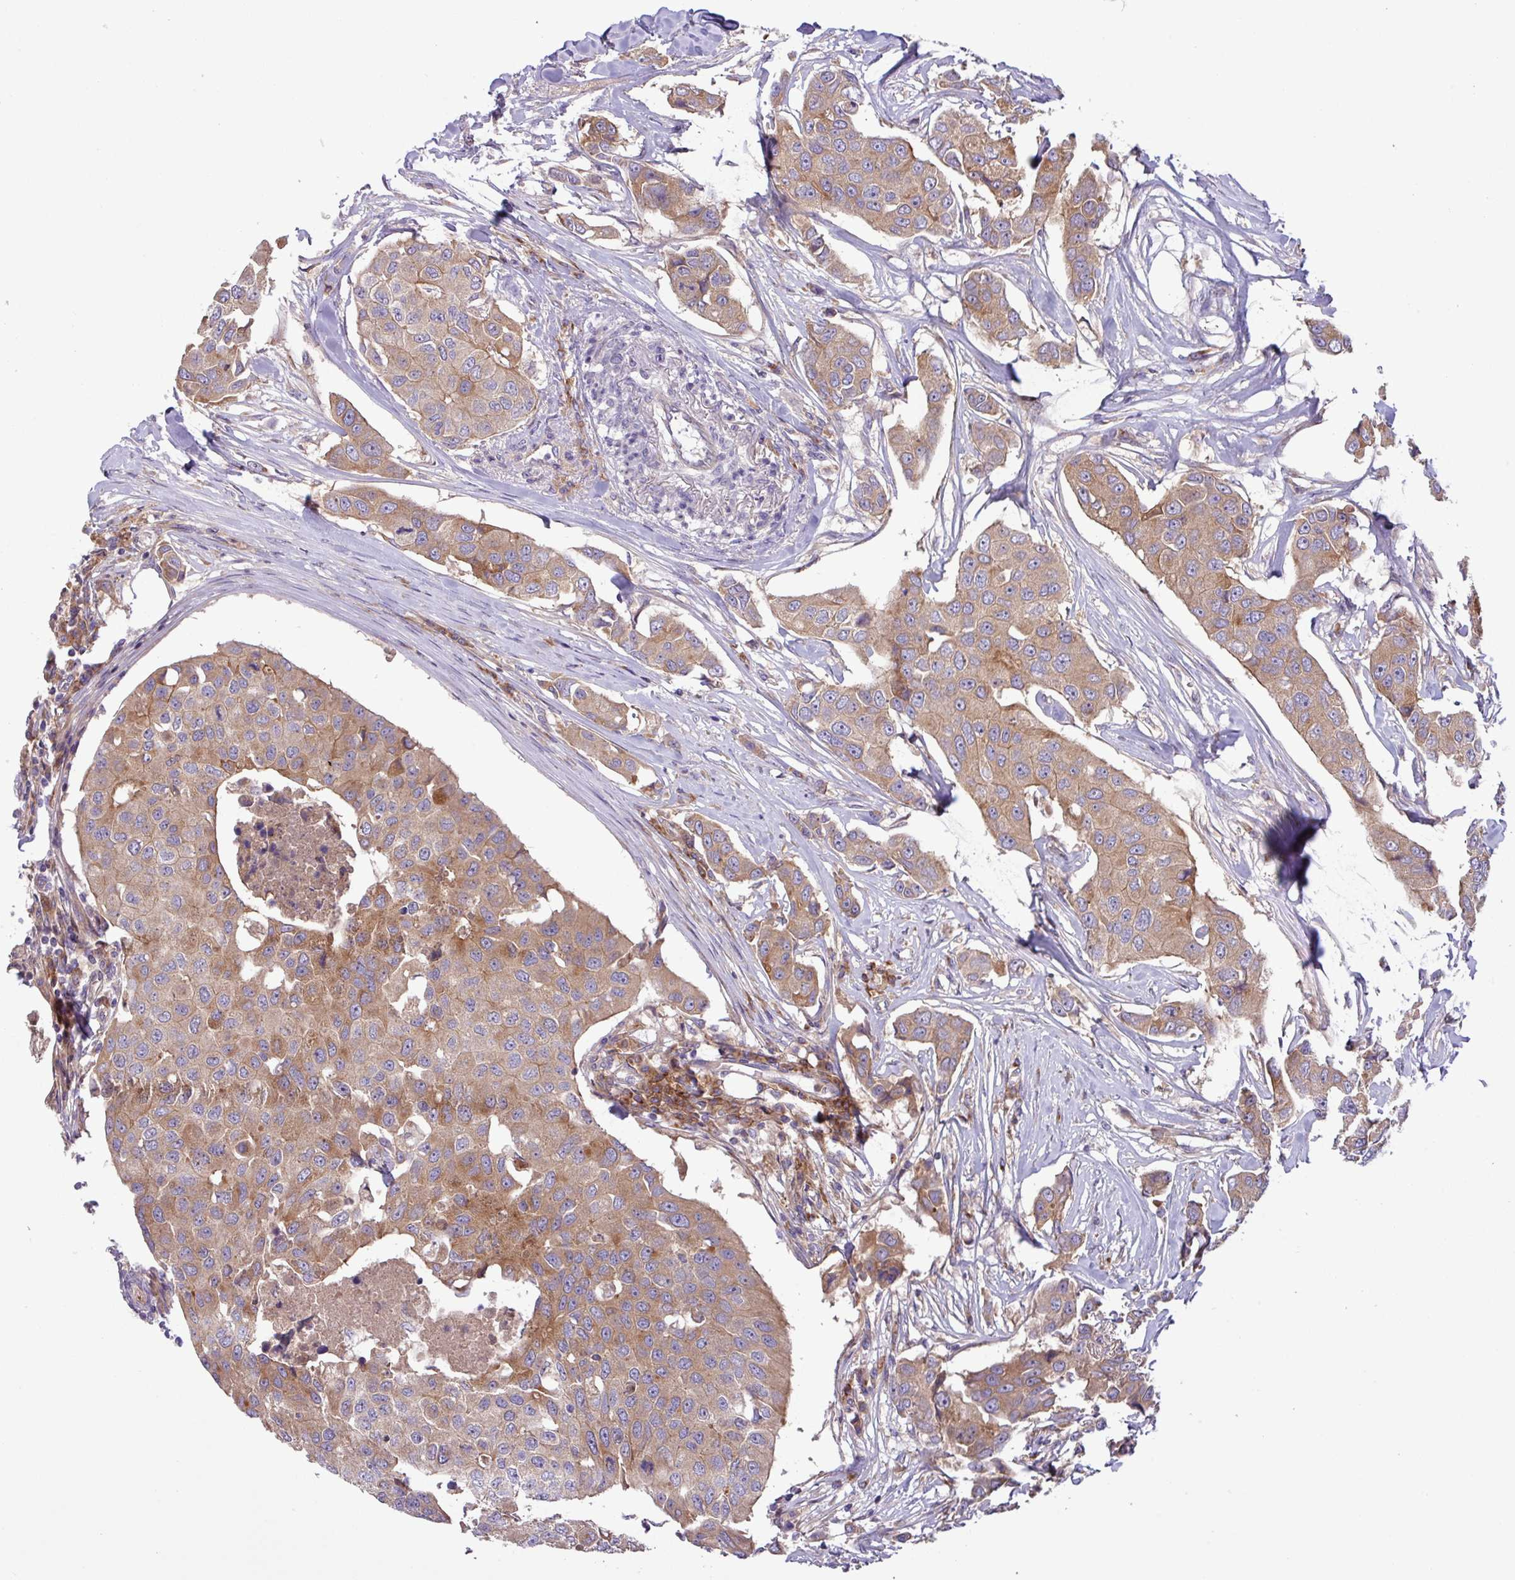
{"staining": {"intensity": "moderate", "quantity": ">75%", "location": "cytoplasmic/membranous"}, "tissue": "breast cancer", "cell_type": "Tumor cells", "image_type": "cancer", "snomed": [{"axis": "morphology", "description": "Duct carcinoma"}, {"axis": "topography", "description": "Breast"}], "caption": "Breast cancer tissue displays moderate cytoplasmic/membranous expression in approximately >75% of tumor cells, visualized by immunohistochemistry.", "gene": "RAB19", "patient": {"sex": "female", "age": 80}}